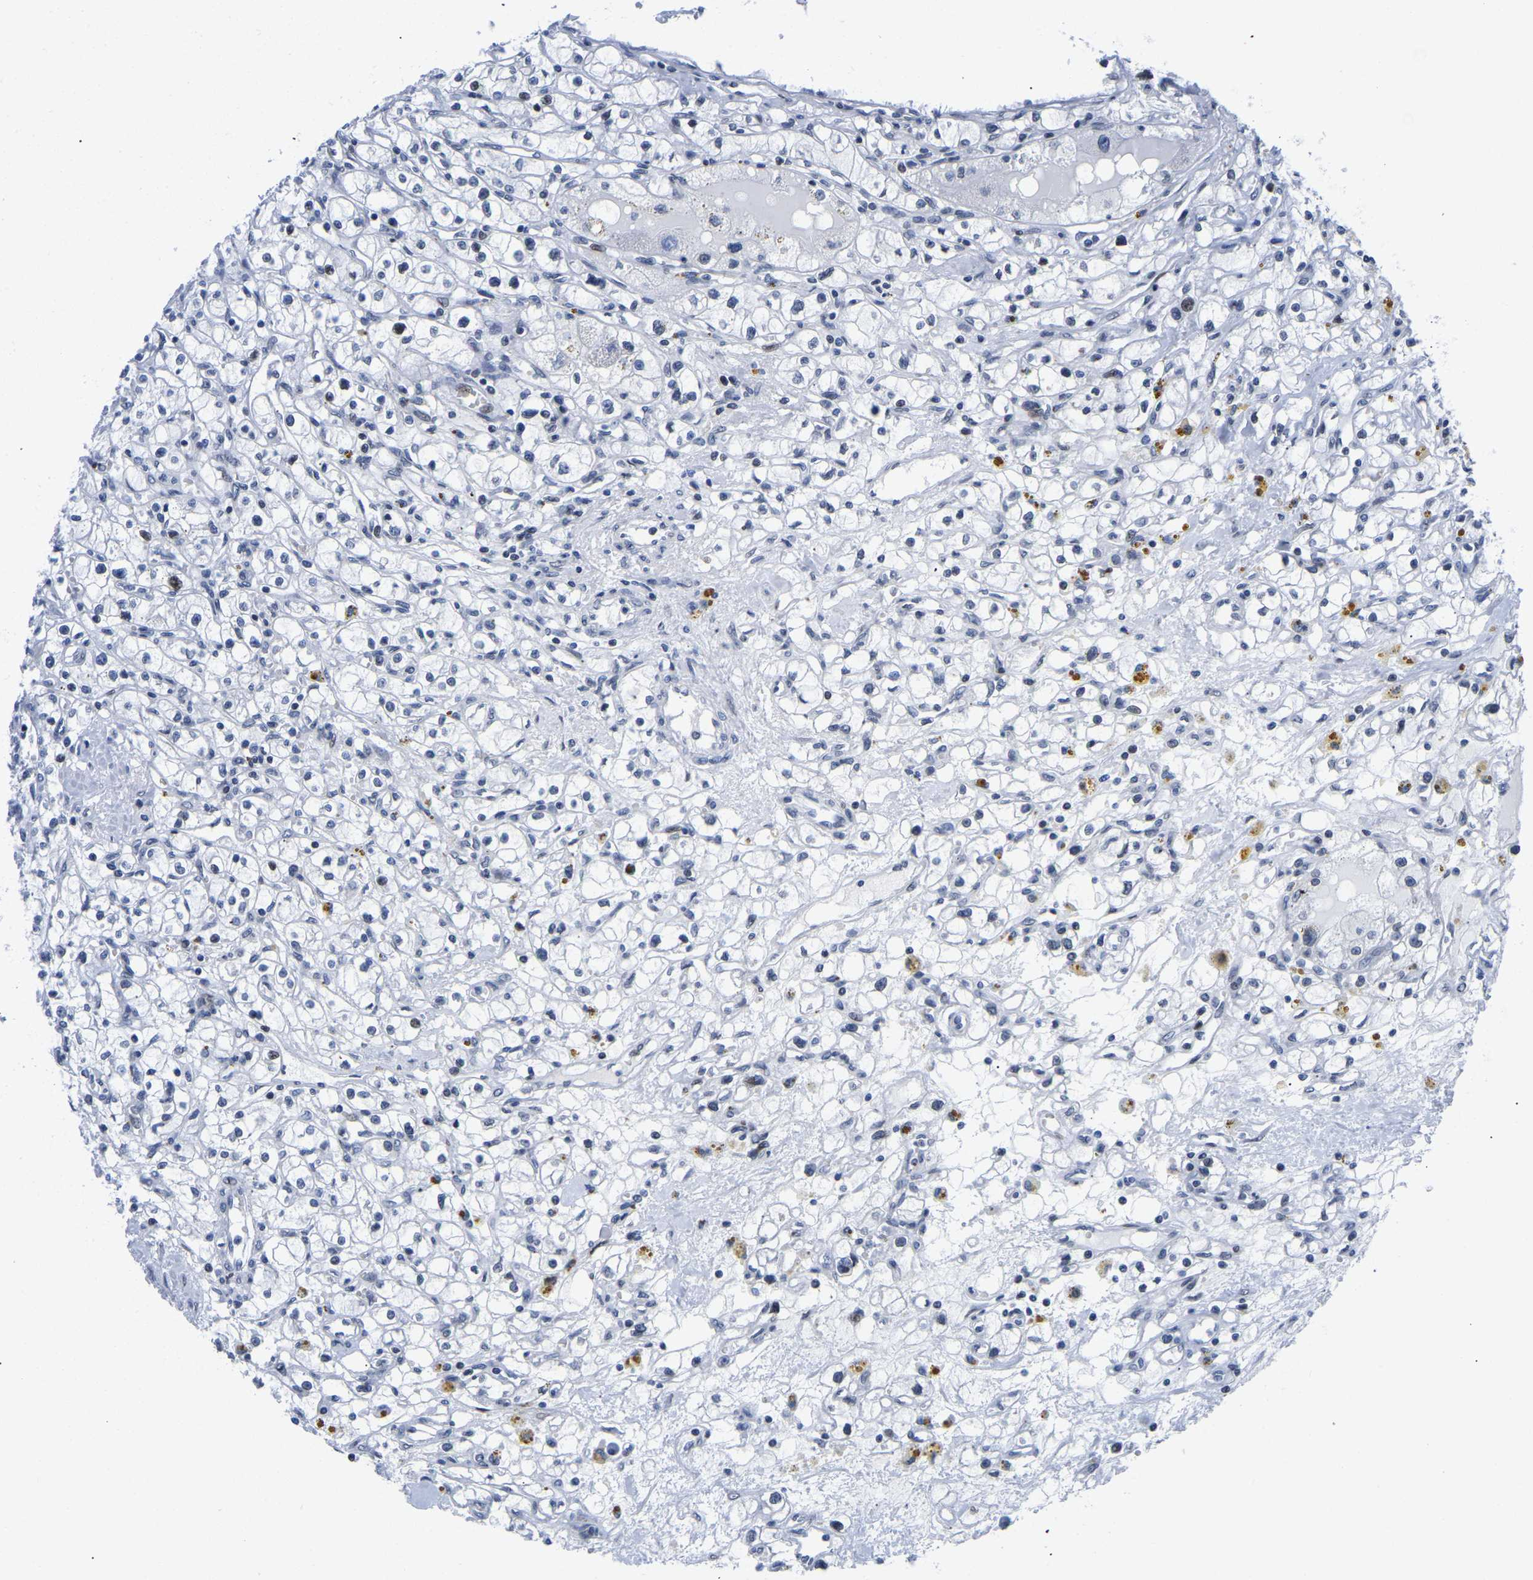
{"staining": {"intensity": "negative", "quantity": "none", "location": "none"}, "tissue": "renal cancer", "cell_type": "Tumor cells", "image_type": "cancer", "snomed": [{"axis": "morphology", "description": "Adenocarcinoma, NOS"}, {"axis": "topography", "description": "Kidney"}], "caption": "Photomicrograph shows no significant protein expression in tumor cells of renal cancer (adenocarcinoma).", "gene": "UPK3A", "patient": {"sex": "male", "age": 56}}